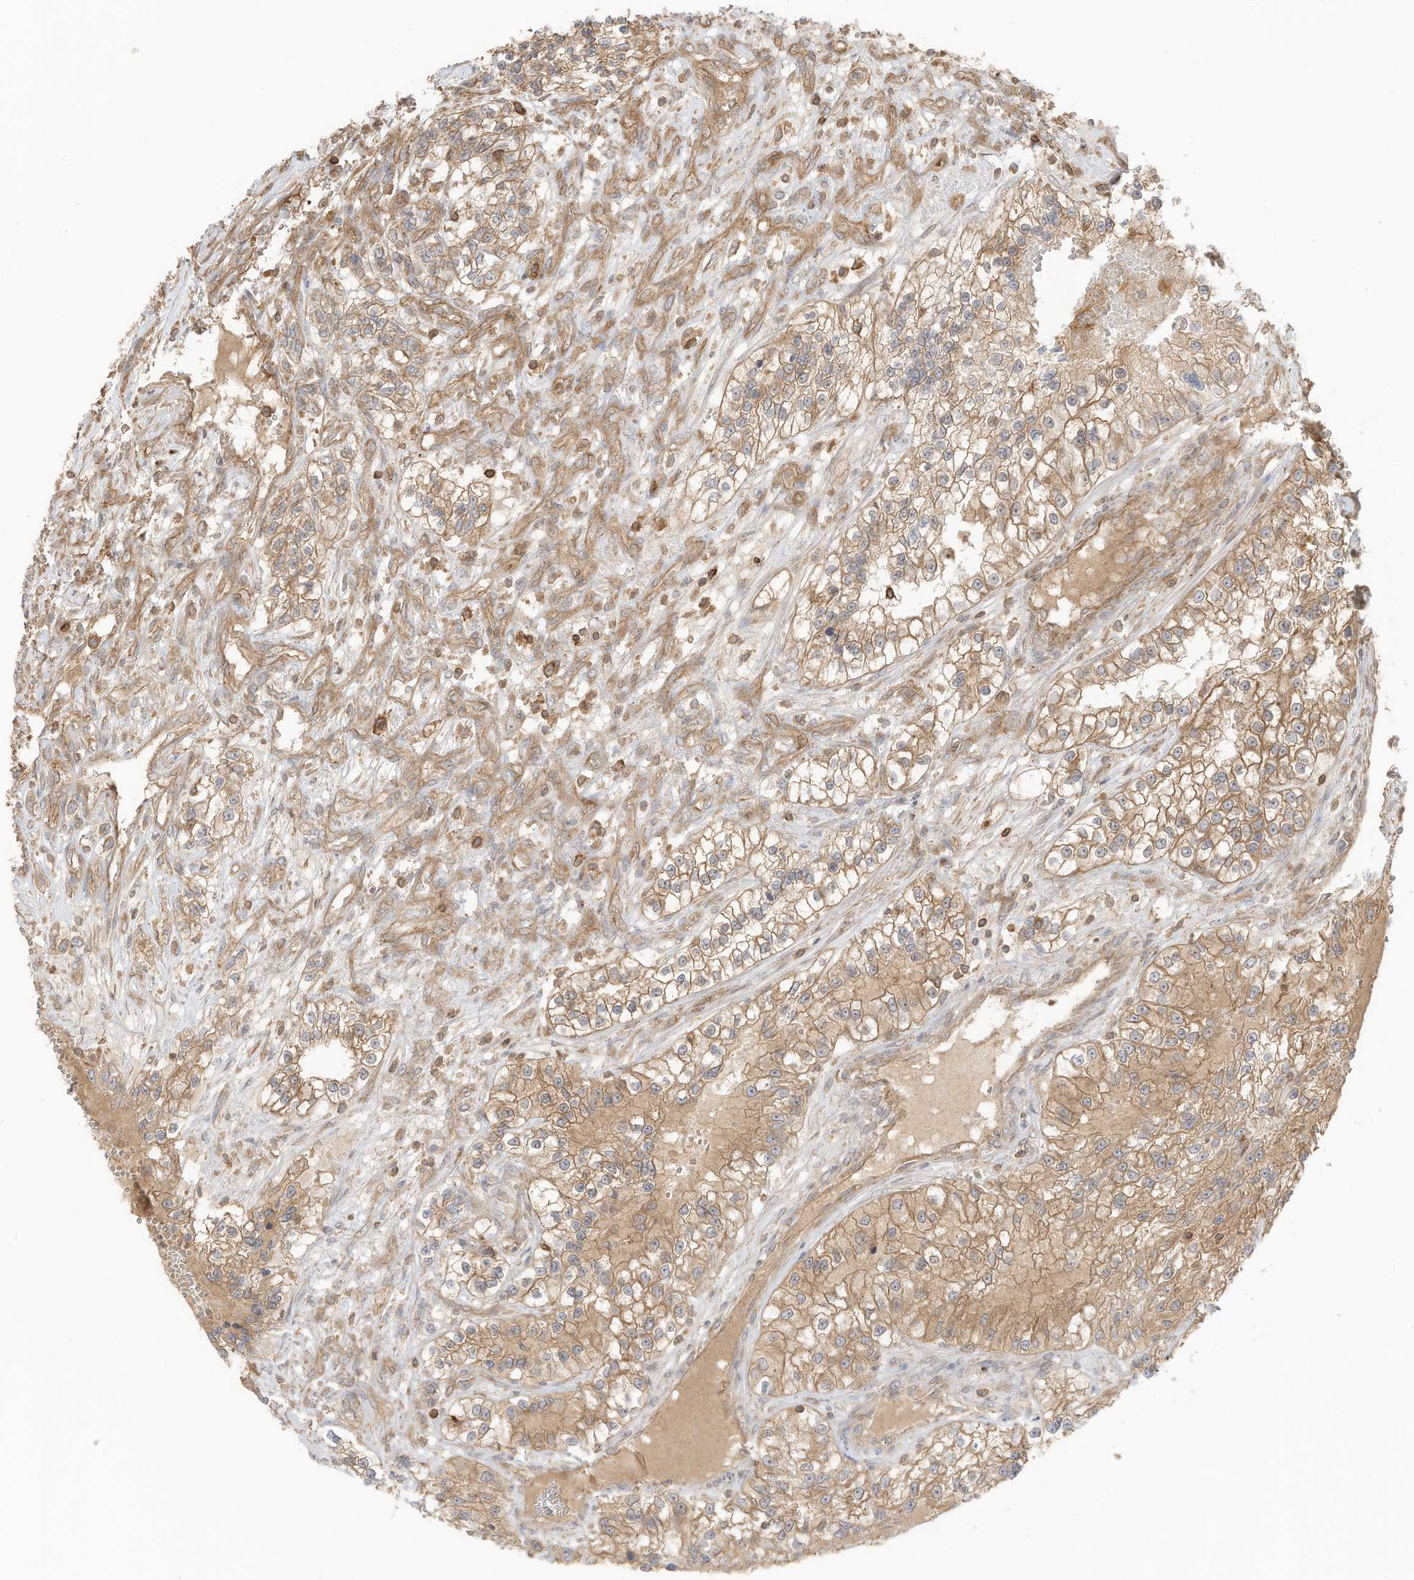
{"staining": {"intensity": "moderate", "quantity": ">75%", "location": "cytoplasmic/membranous"}, "tissue": "renal cancer", "cell_type": "Tumor cells", "image_type": "cancer", "snomed": [{"axis": "morphology", "description": "Adenocarcinoma, NOS"}, {"axis": "topography", "description": "Kidney"}], "caption": "About >75% of tumor cells in renal adenocarcinoma demonstrate moderate cytoplasmic/membranous protein staining as visualized by brown immunohistochemical staining.", "gene": "SLC25A12", "patient": {"sex": "female", "age": 57}}